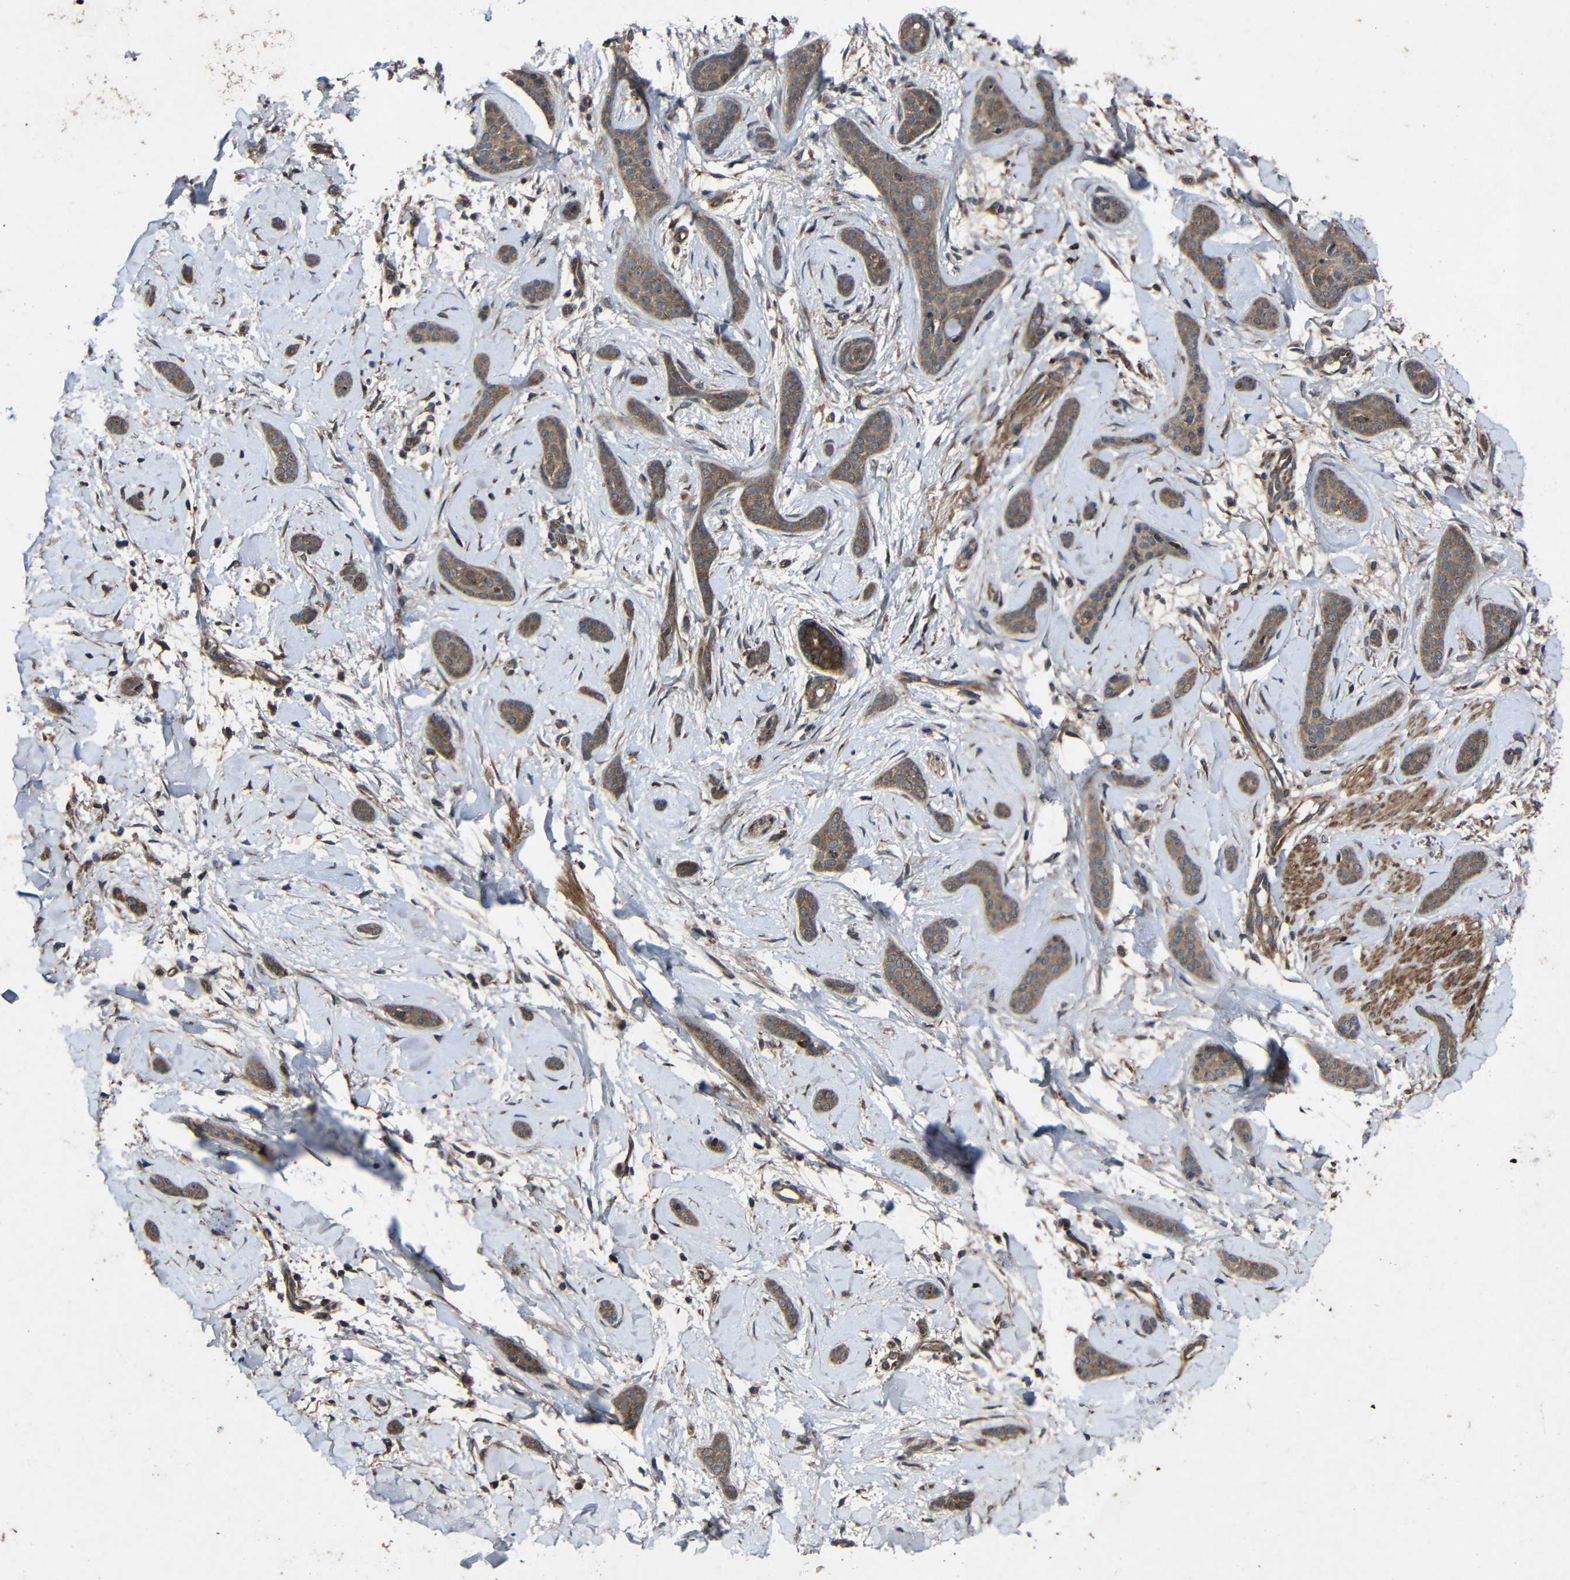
{"staining": {"intensity": "moderate", "quantity": ">75%", "location": "cytoplasmic/membranous"}, "tissue": "skin cancer", "cell_type": "Tumor cells", "image_type": "cancer", "snomed": [{"axis": "morphology", "description": "Basal cell carcinoma"}, {"axis": "morphology", "description": "Adnexal tumor, benign"}, {"axis": "topography", "description": "Skin"}], "caption": "DAB immunohistochemical staining of human skin cancer reveals moderate cytoplasmic/membranous protein expression in approximately >75% of tumor cells.", "gene": "C1GALT1", "patient": {"sex": "female", "age": 42}}